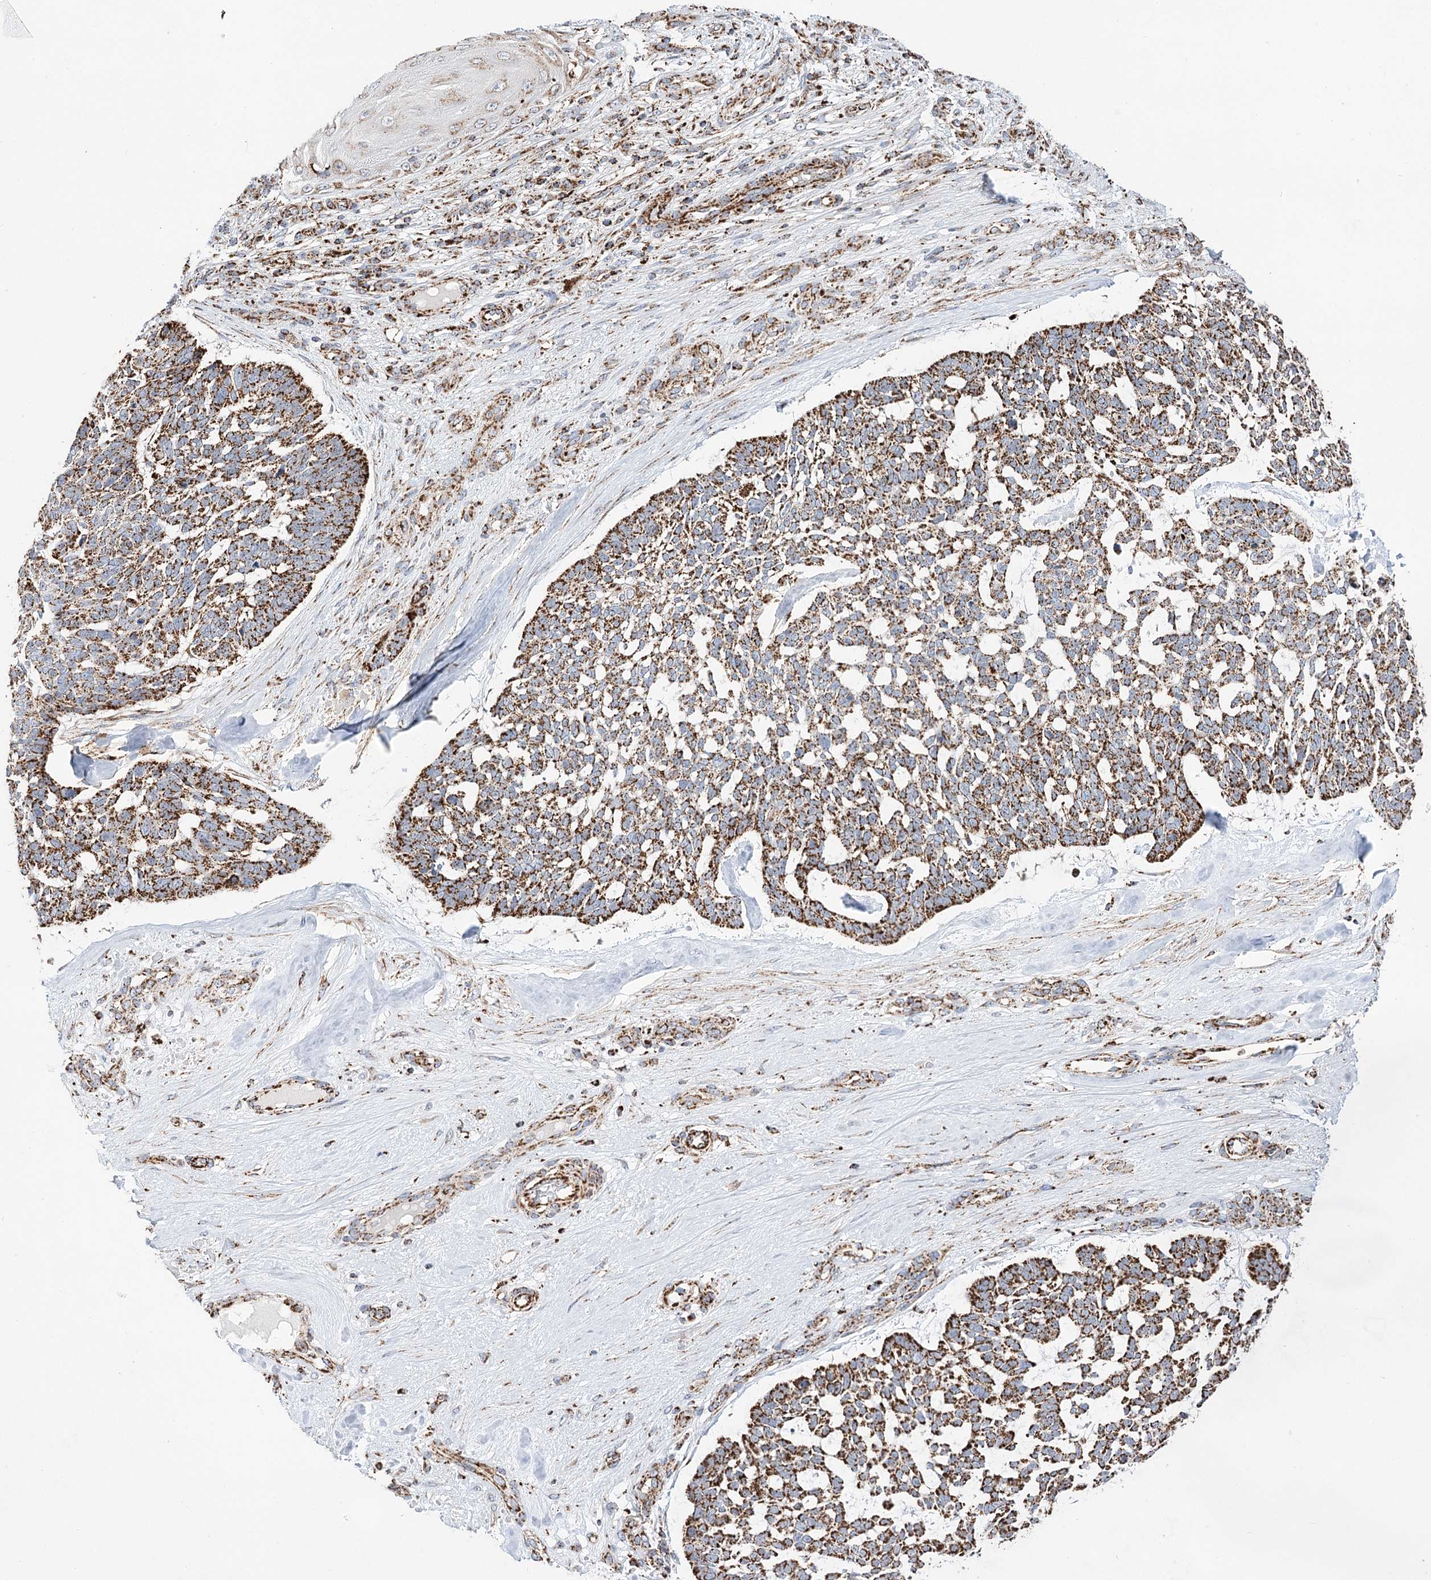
{"staining": {"intensity": "strong", "quantity": ">75%", "location": "cytoplasmic/membranous"}, "tissue": "skin cancer", "cell_type": "Tumor cells", "image_type": "cancer", "snomed": [{"axis": "morphology", "description": "Basal cell carcinoma"}, {"axis": "topography", "description": "Skin"}], "caption": "Immunohistochemical staining of skin basal cell carcinoma displays strong cytoplasmic/membranous protein positivity in about >75% of tumor cells.", "gene": "NADK2", "patient": {"sex": "male", "age": 88}}